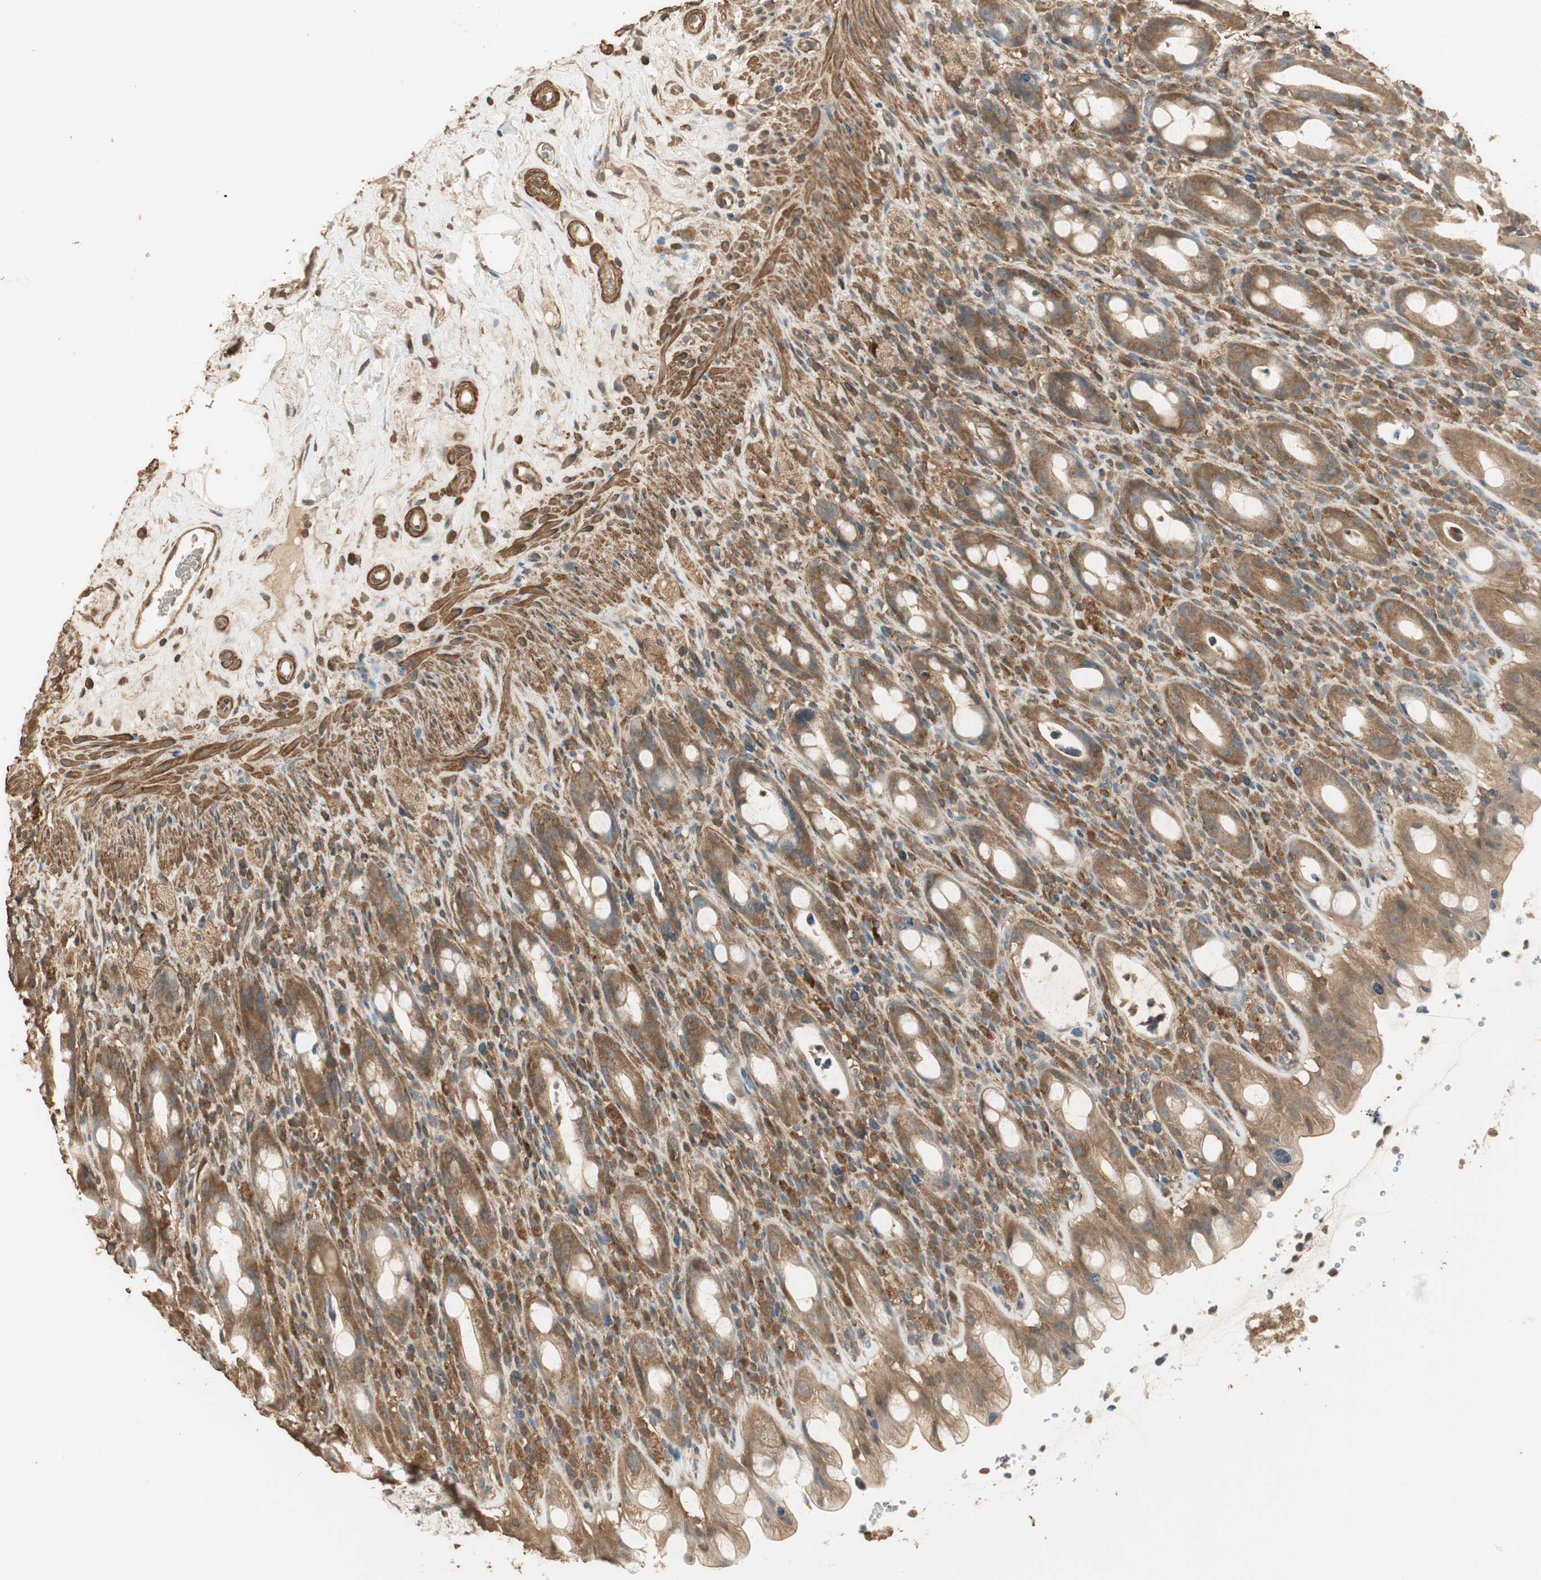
{"staining": {"intensity": "moderate", "quantity": ">75%", "location": "cytoplasmic/membranous"}, "tissue": "rectum", "cell_type": "Glandular cells", "image_type": "normal", "snomed": [{"axis": "morphology", "description": "Normal tissue, NOS"}, {"axis": "topography", "description": "Rectum"}], "caption": "Immunohistochemical staining of normal rectum reveals medium levels of moderate cytoplasmic/membranous staining in about >75% of glandular cells. (DAB (3,3'-diaminobenzidine) IHC, brown staining for protein, blue staining for nuclei).", "gene": "USP2", "patient": {"sex": "male", "age": 44}}